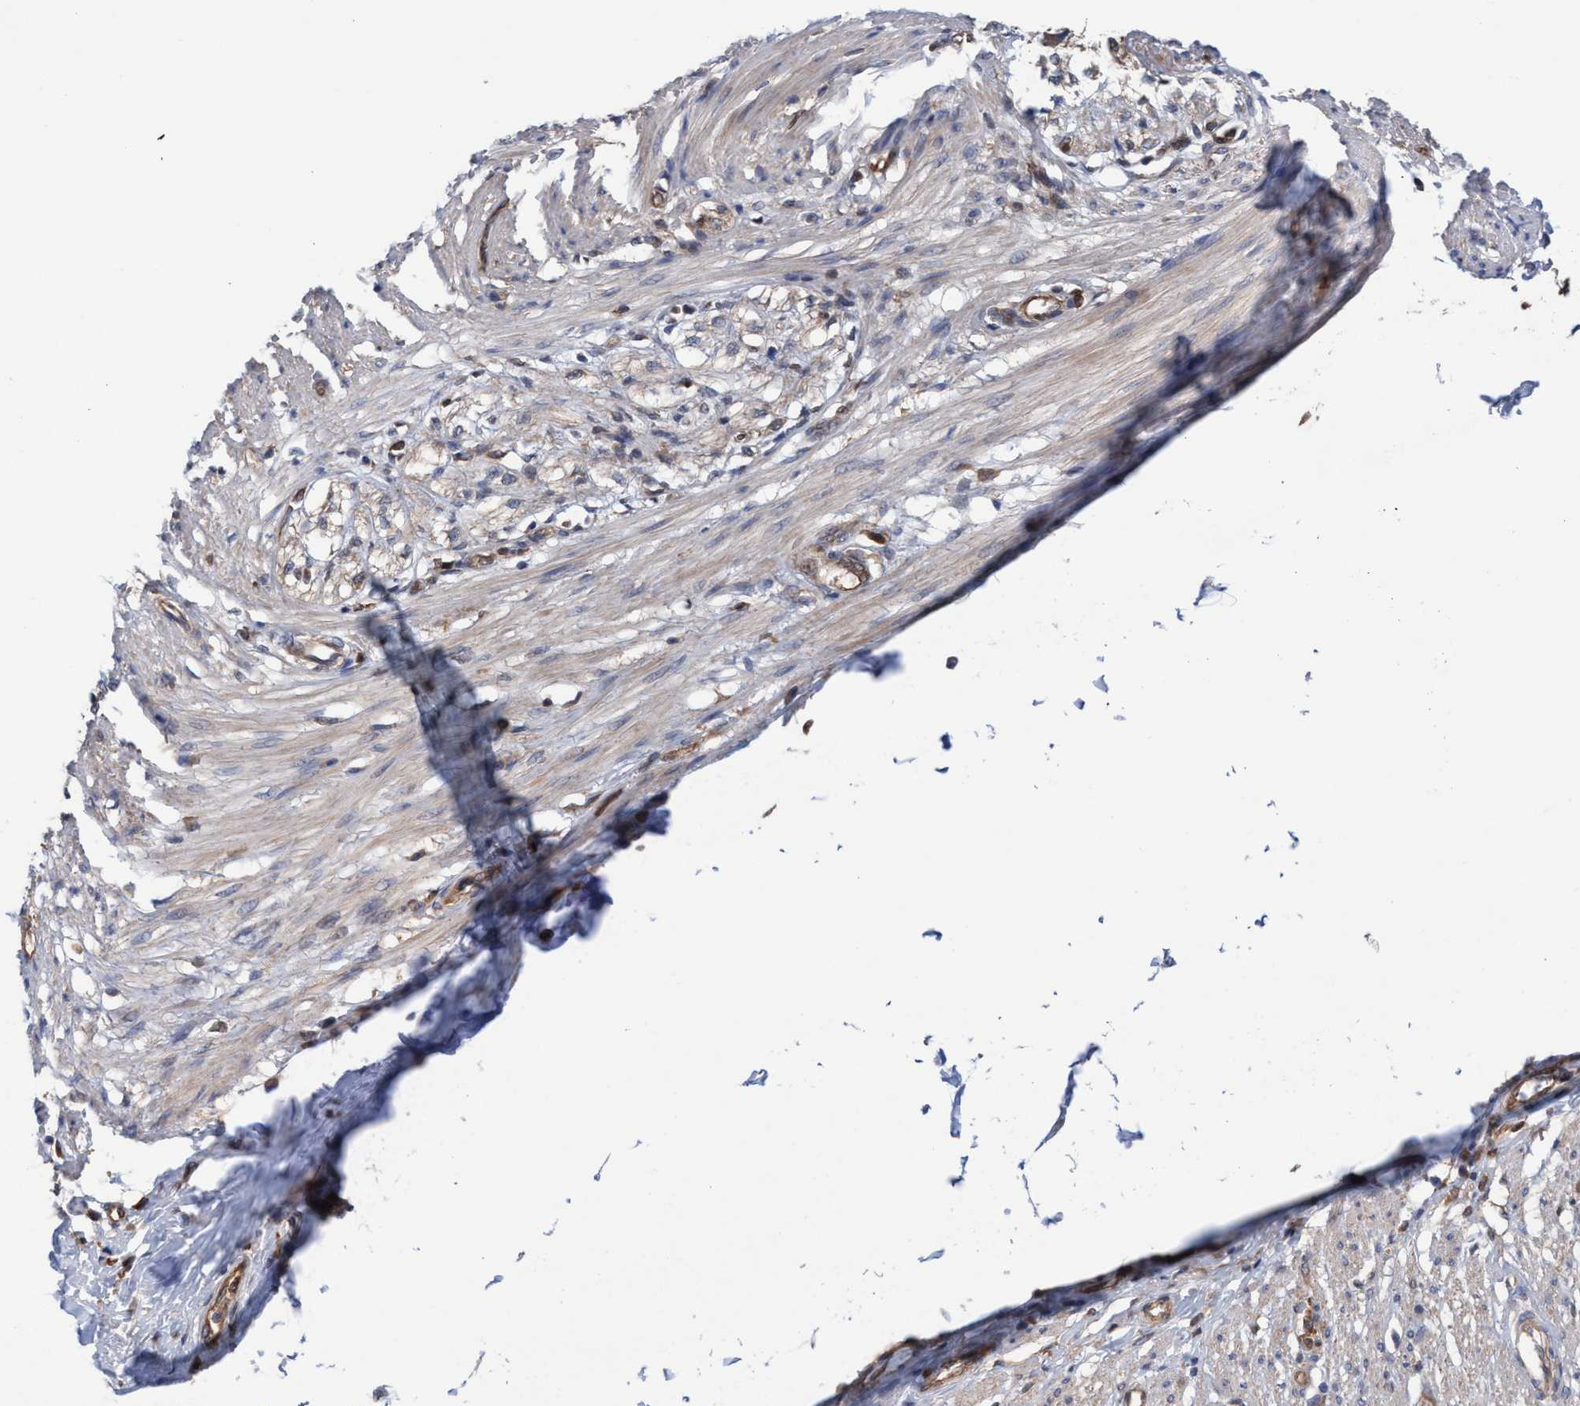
{"staining": {"intensity": "weak", "quantity": ">75%", "location": "cytoplasmic/membranous"}, "tissue": "smooth muscle", "cell_type": "Smooth muscle cells", "image_type": "normal", "snomed": [{"axis": "morphology", "description": "Normal tissue, NOS"}, {"axis": "morphology", "description": "Adenocarcinoma, NOS"}, {"axis": "topography", "description": "Colon"}, {"axis": "topography", "description": "Peripheral nerve tissue"}], "caption": "This is an image of IHC staining of normal smooth muscle, which shows weak expression in the cytoplasmic/membranous of smooth muscle cells.", "gene": "GLOD4", "patient": {"sex": "male", "age": 14}}